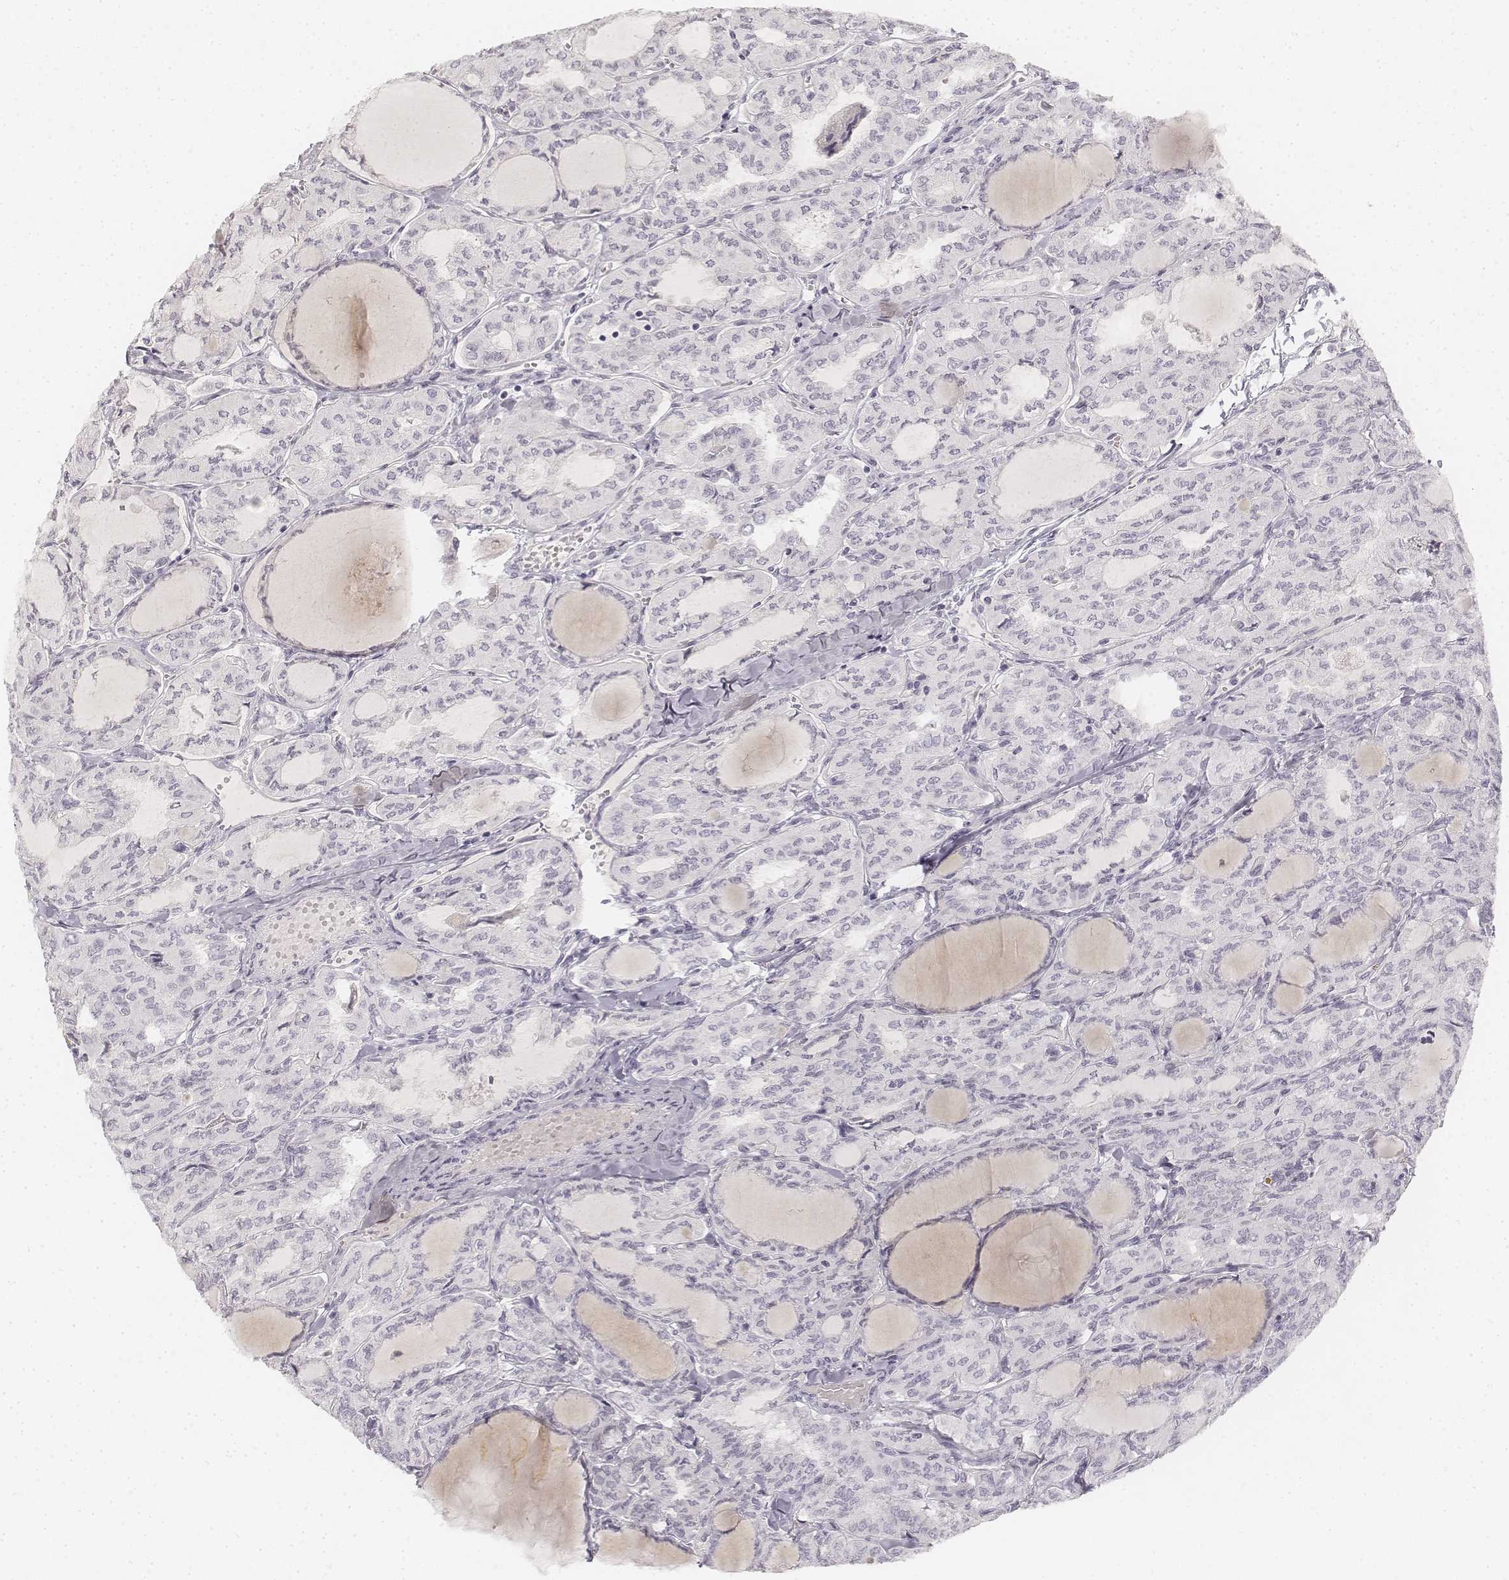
{"staining": {"intensity": "negative", "quantity": "none", "location": "none"}, "tissue": "thyroid cancer", "cell_type": "Tumor cells", "image_type": "cancer", "snomed": [{"axis": "morphology", "description": "Papillary adenocarcinoma, NOS"}, {"axis": "topography", "description": "Thyroid gland"}], "caption": "Image shows no protein expression in tumor cells of papillary adenocarcinoma (thyroid) tissue.", "gene": "DSG4", "patient": {"sex": "male", "age": 20}}